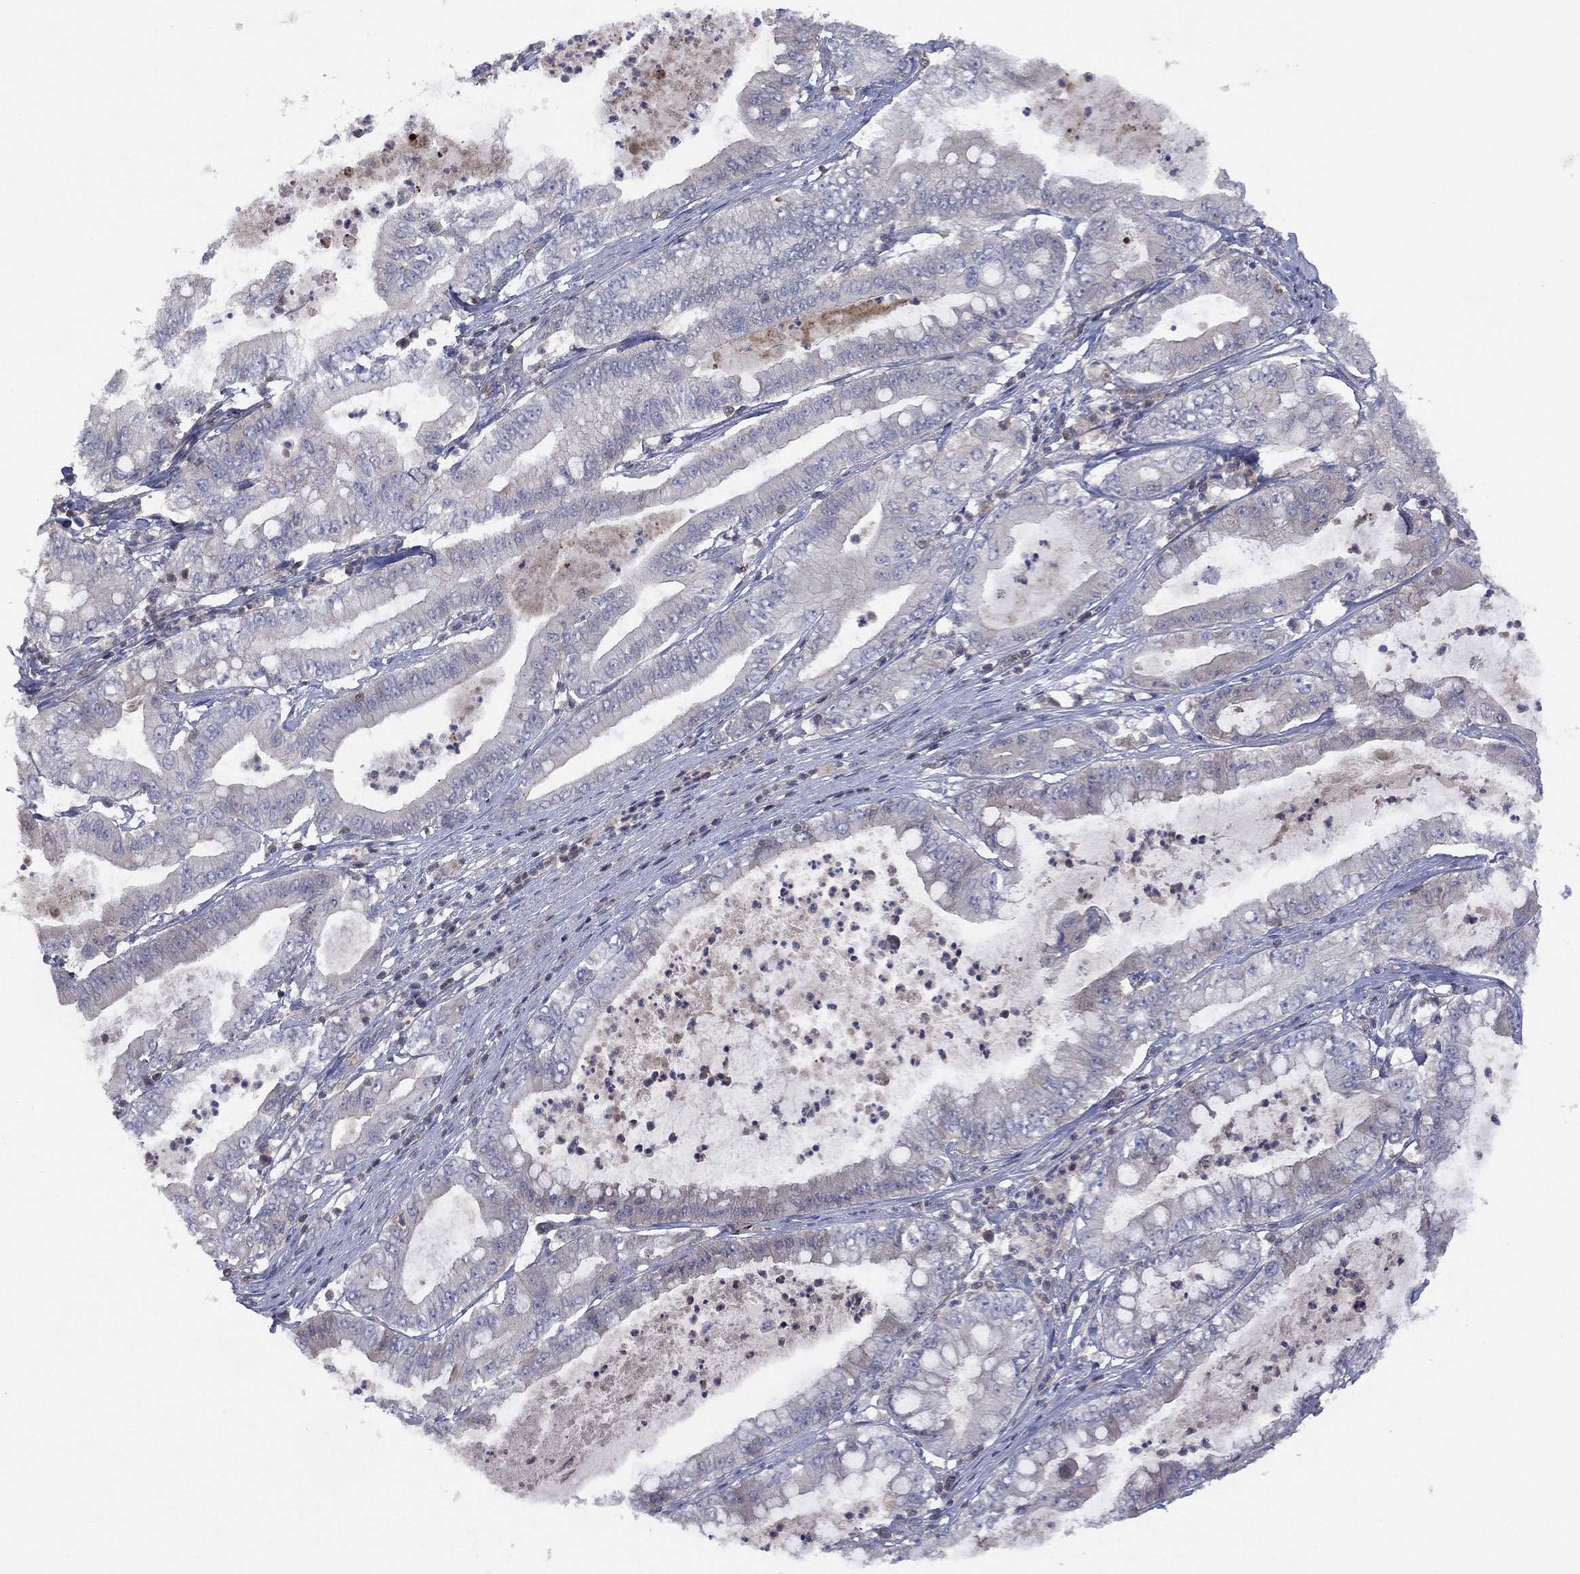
{"staining": {"intensity": "negative", "quantity": "none", "location": "none"}, "tissue": "pancreatic cancer", "cell_type": "Tumor cells", "image_type": "cancer", "snomed": [{"axis": "morphology", "description": "Adenocarcinoma, NOS"}, {"axis": "topography", "description": "Pancreas"}], "caption": "There is no significant positivity in tumor cells of pancreatic cancer. (Brightfield microscopy of DAB IHC at high magnification).", "gene": "DOCK8", "patient": {"sex": "male", "age": 71}}